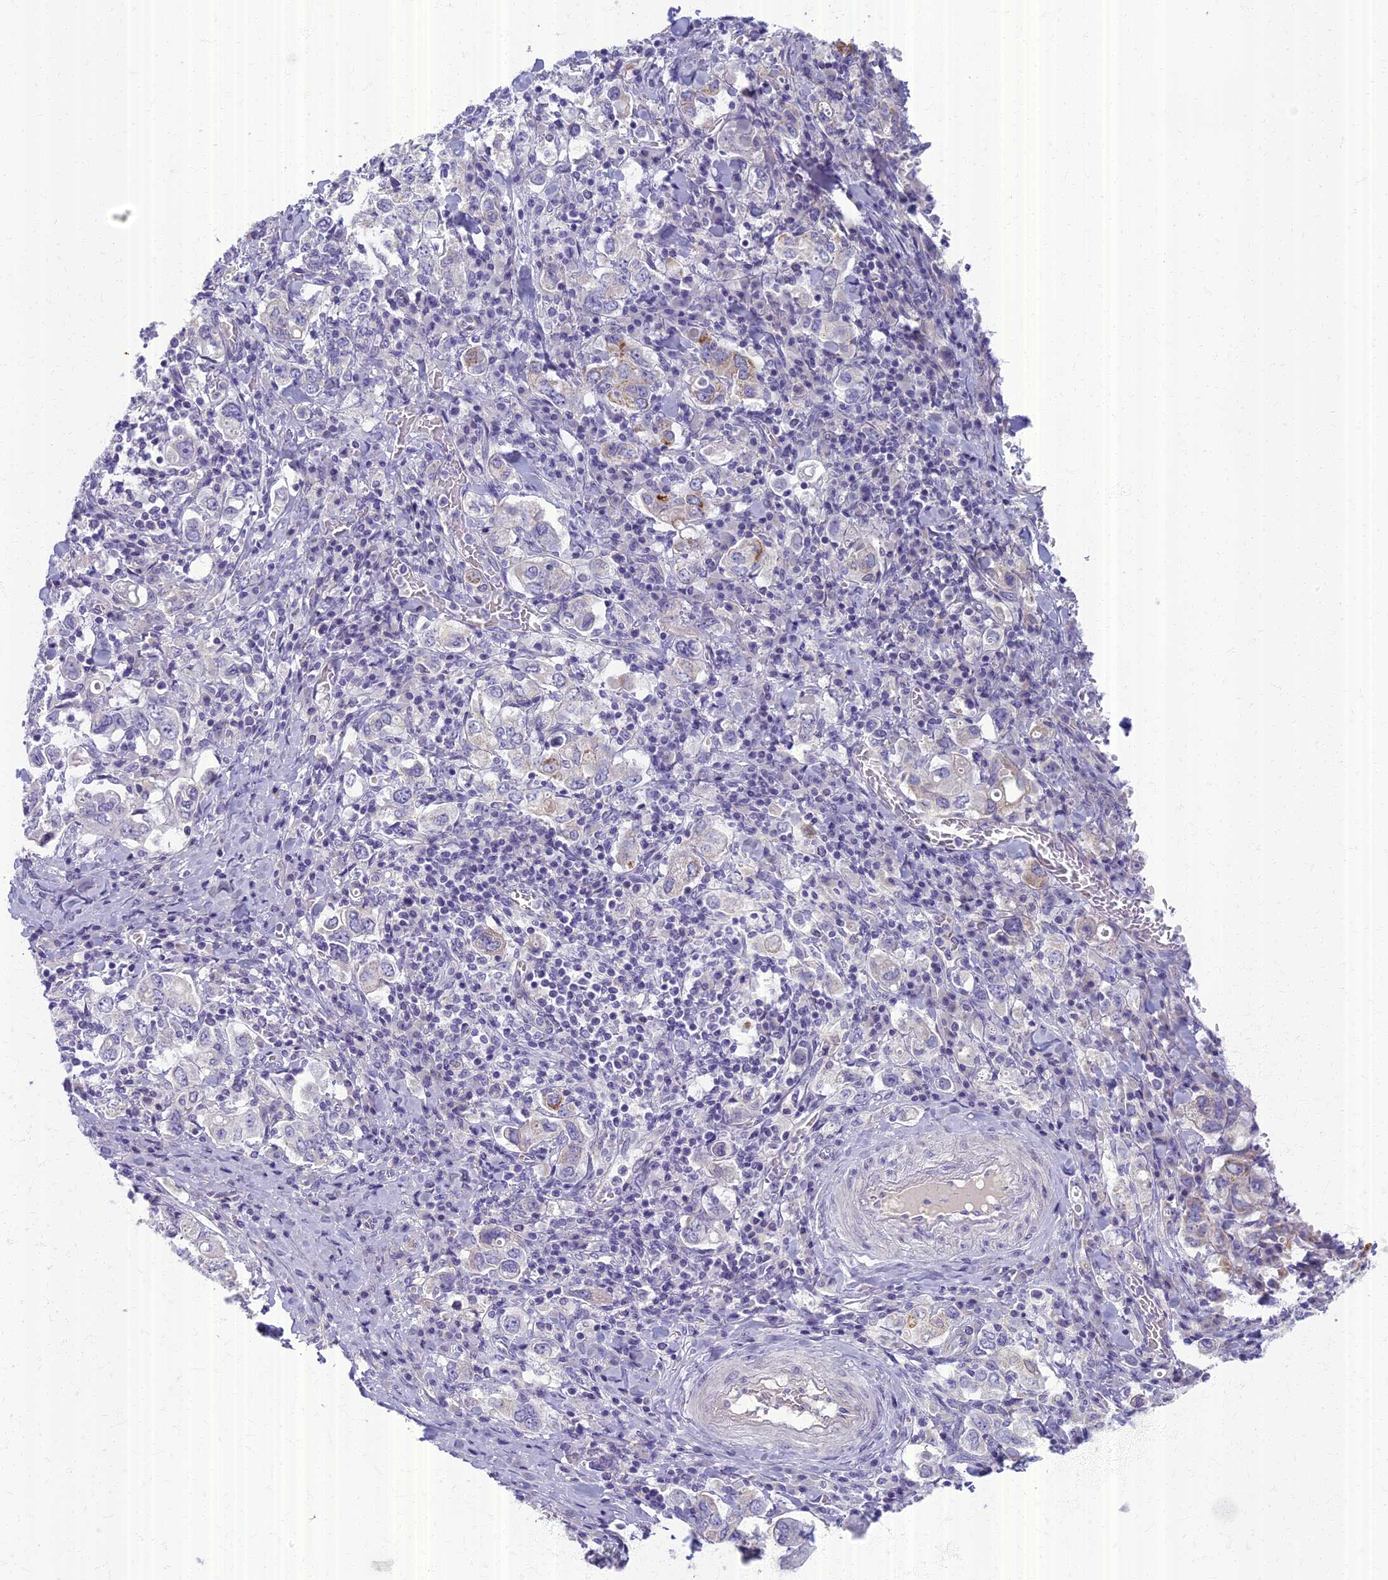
{"staining": {"intensity": "moderate", "quantity": "<25%", "location": "cytoplasmic/membranous"}, "tissue": "stomach cancer", "cell_type": "Tumor cells", "image_type": "cancer", "snomed": [{"axis": "morphology", "description": "Adenocarcinoma, NOS"}, {"axis": "topography", "description": "Stomach, upper"}], "caption": "A histopathology image showing moderate cytoplasmic/membranous staining in approximately <25% of tumor cells in adenocarcinoma (stomach), as visualized by brown immunohistochemical staining.", "gene": "AP4E1", "patient": {"sex": "male", "age": 62}}